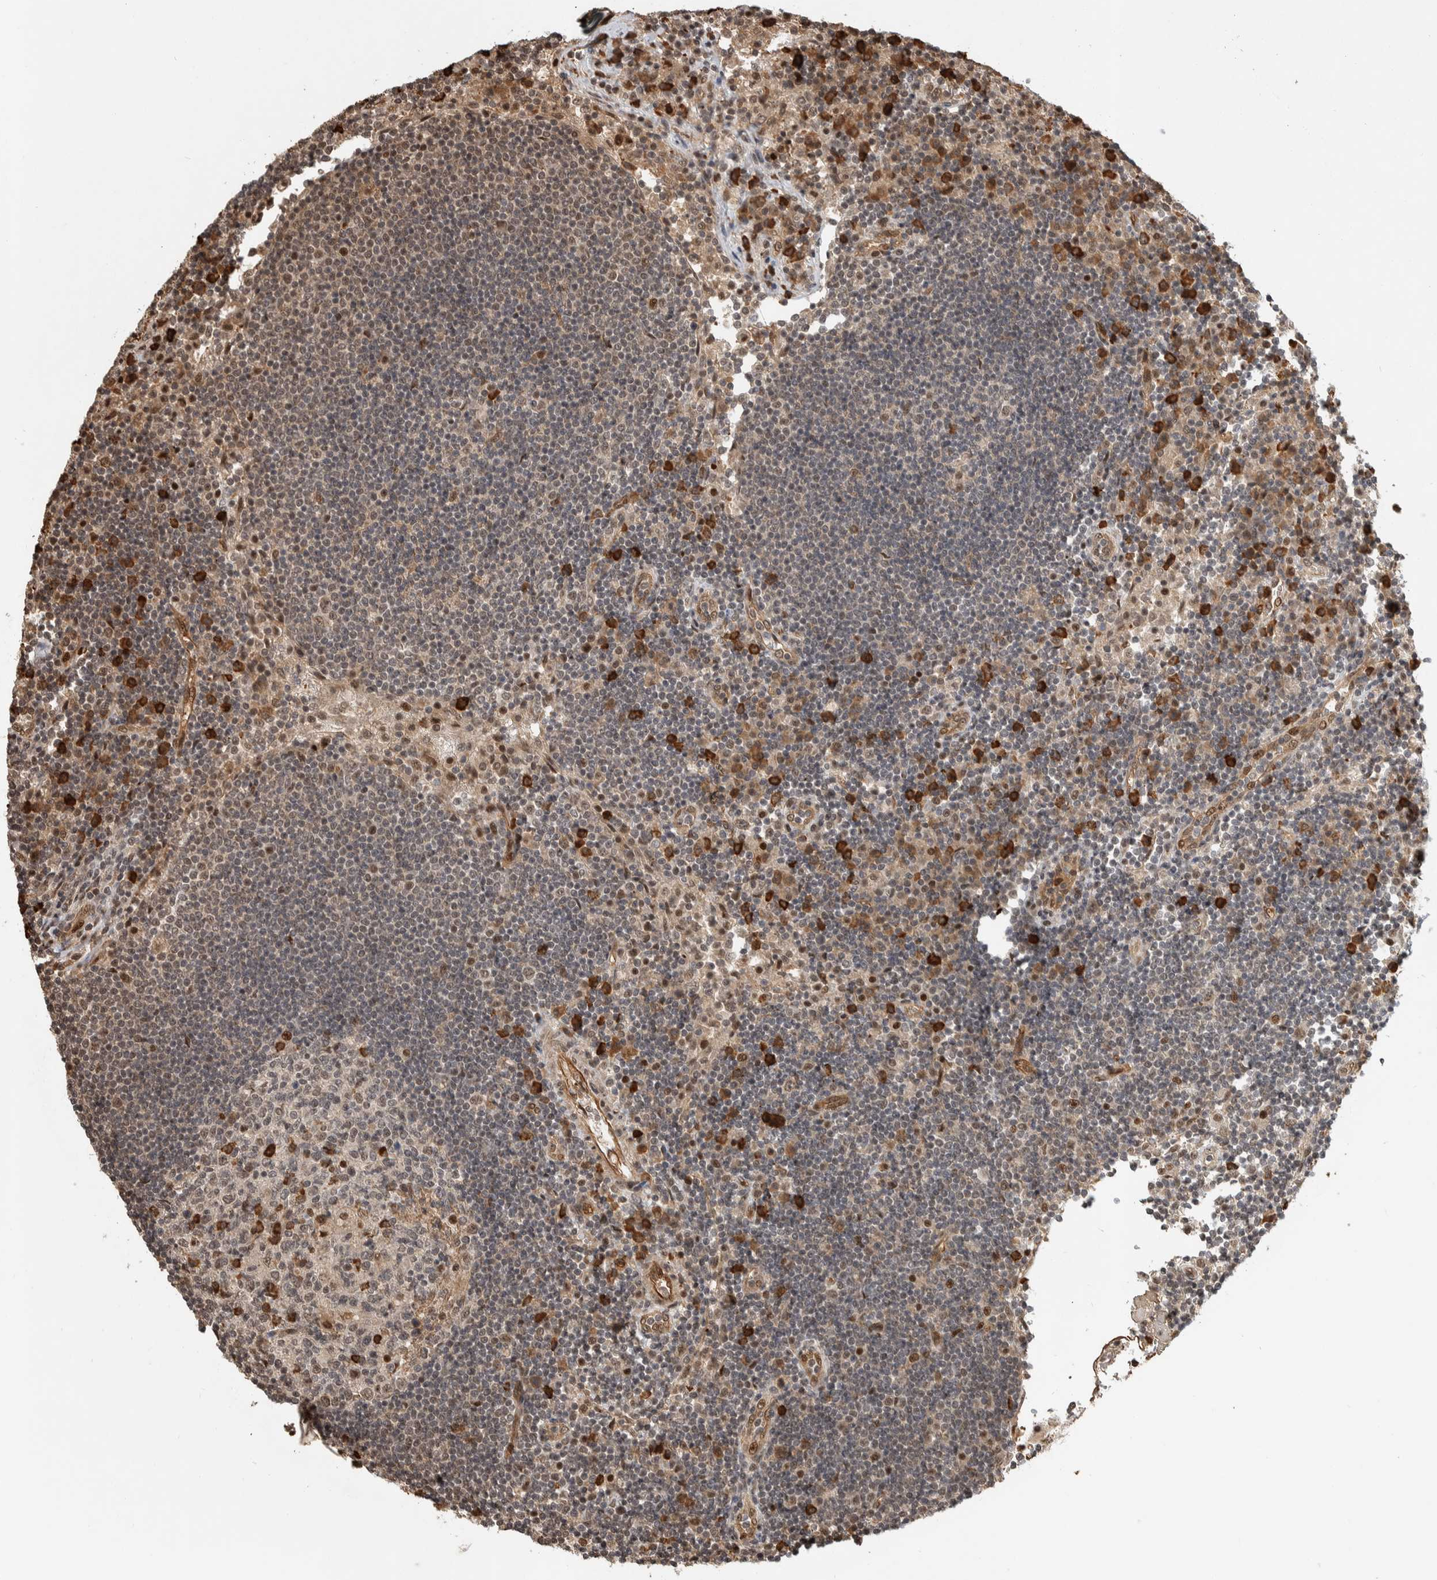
{"staining": {"intensity": "strong", "quantity": "<25%", "location": "cytoplasmic/membranous,nuclear"}, "tissue": "lymph node", "cell_type": "Germinal center cells", "image_type": "normal", "snomed": [{"axis": "morphology", "description": "Normal tissue, NOS"}, {"axis": "topography", "description": "Lymph node"}], "caption": "A medium amount of strong cytoplasmic/membranous,nuclear staining is present in approximately <25% of germinal center cells in benign lymph node.", "gene": "TOR1B", "patient": {"sex": "female", "age": 53}}